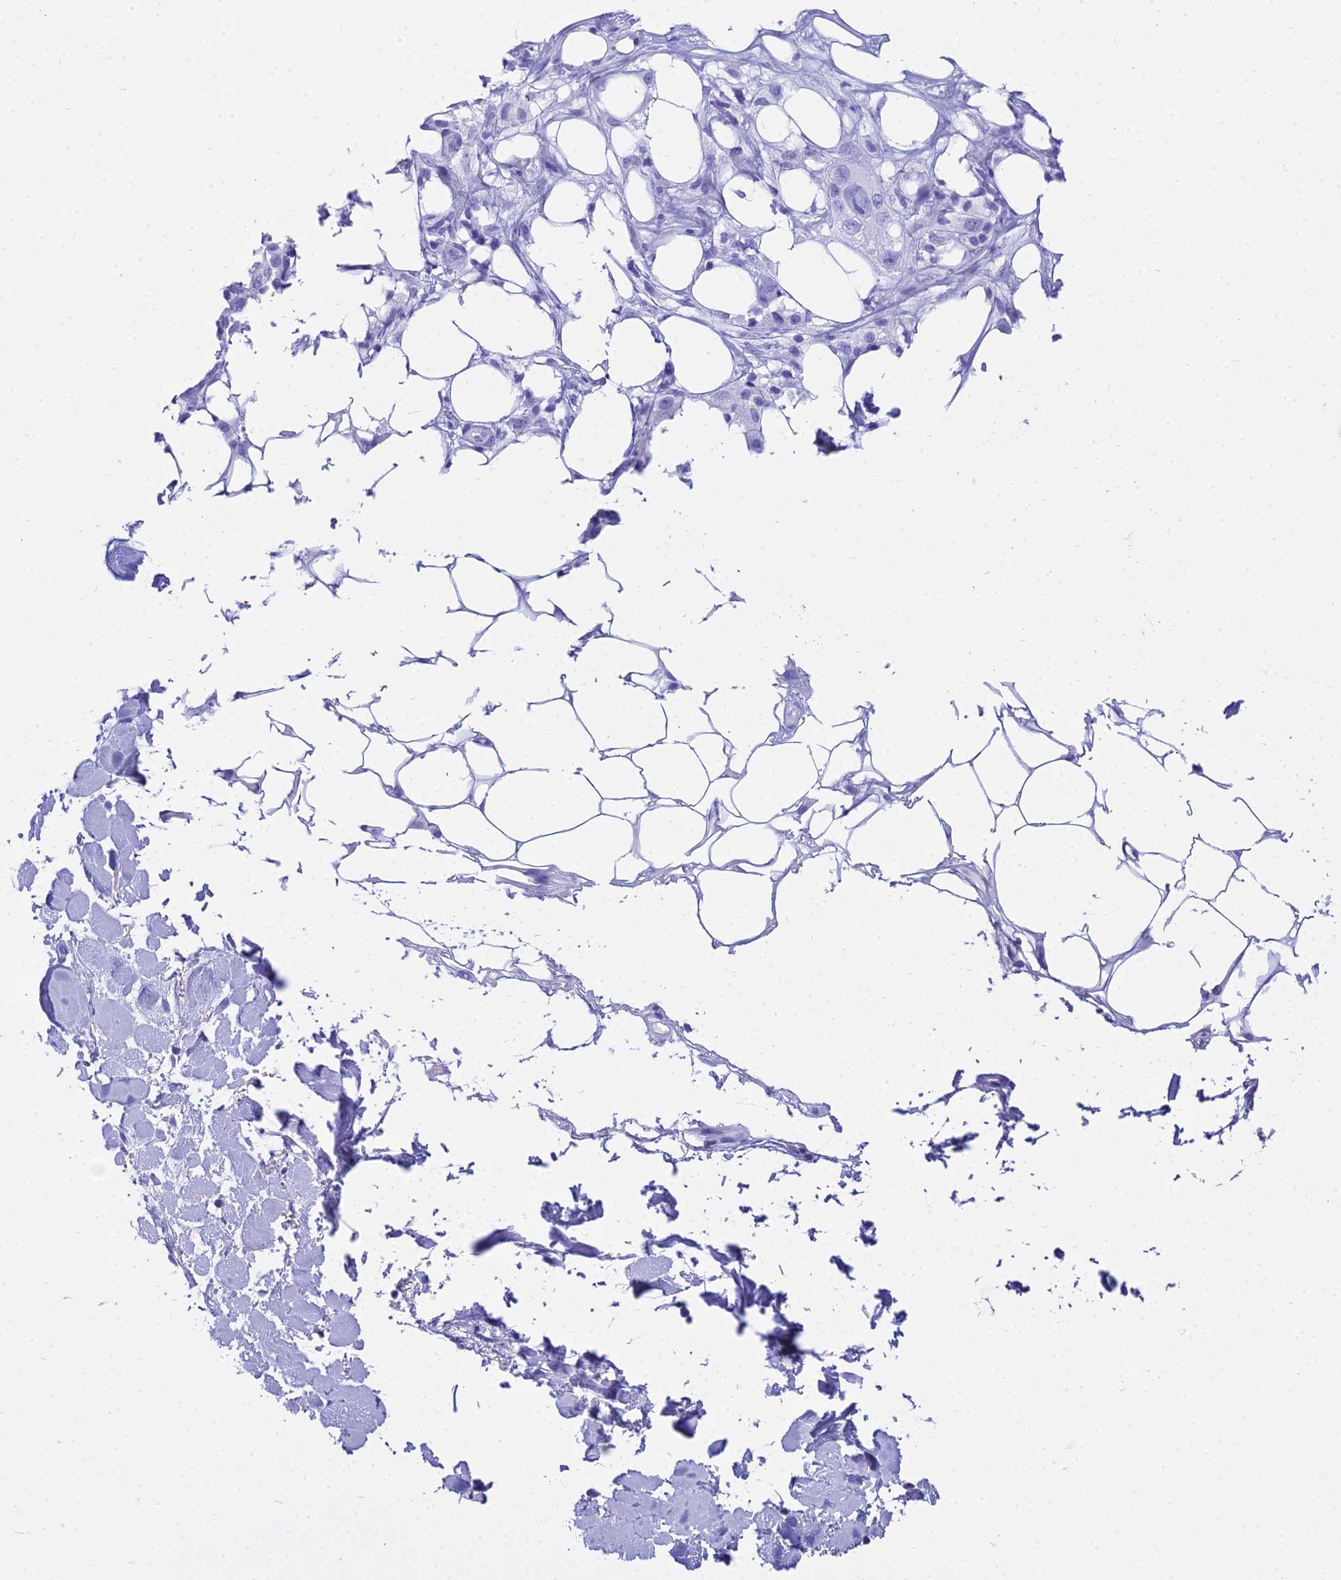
{"staining": {"intensity": "negative", "quantity": "none", "location": "none"}, "tissue": "skin cancer", "cell_type": "Tumor cells", "image_type": "cancer", "snomed": [{"axis": "morphology", "description": "Normal tissue, NOS"}, {"axis": "morphology", "description": "Squamous cell carcinoma, NOS"}, {"axis": "topography", "description": "Skin"}], "caption": "An immunohistochemistry (IHC) histopathology image of skin cancer is shown. There is no staining in tumor cells of skin cancer. The staining was performed using DAB to visualize the protein expression in brown, while the nuclei were stained in blue with hematoxylin (Magnification: 20x).", "gene": "ZNF442", "patient": {"sex": "male", "age": 72}}